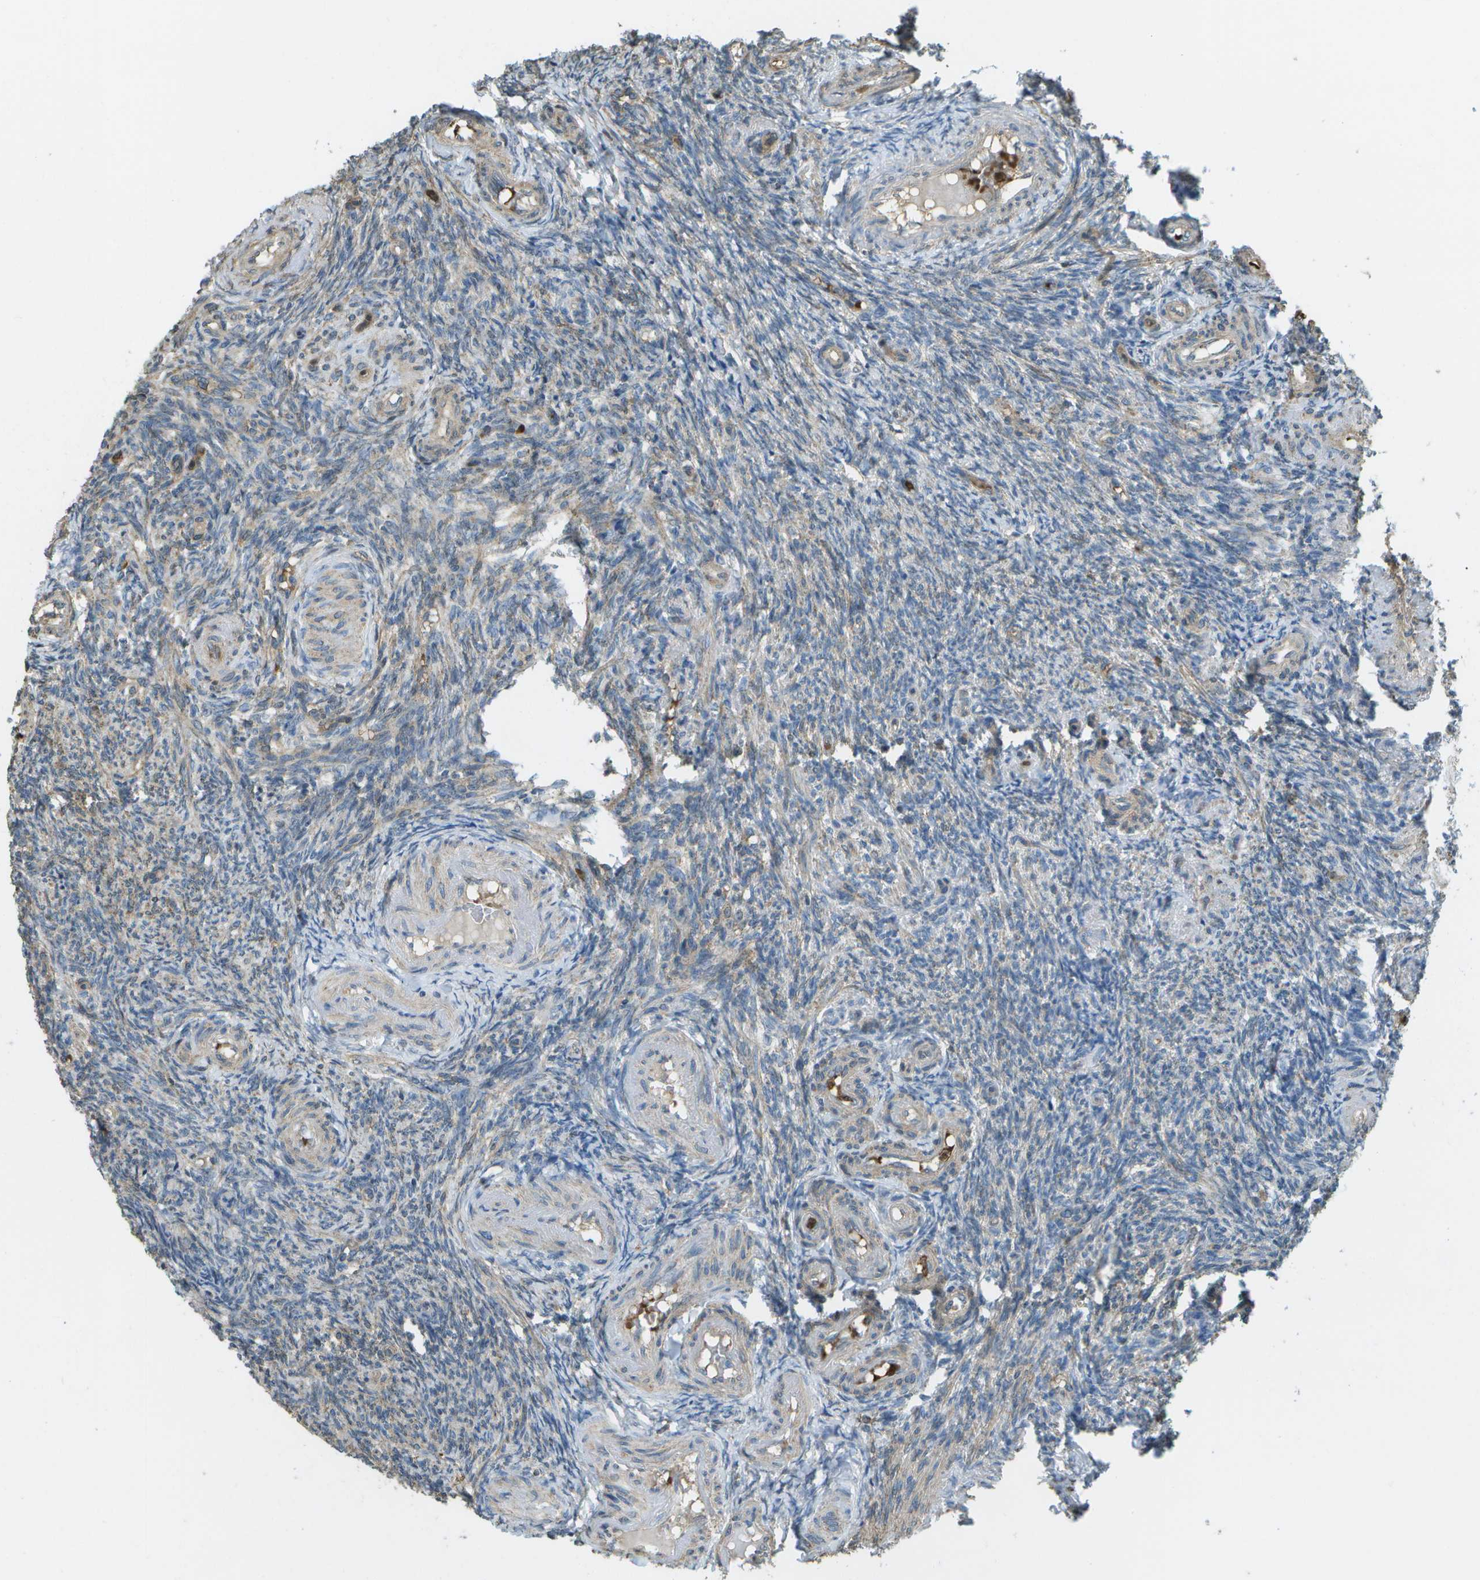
{"staining": {"intensity": "negative", "quantity": "none", "location": "none"}, "tissue": "ovary", "cell_type": "Follicle cells", "image_type": "normal", "snomed": [{"axis": "morphology", "description": "Normal tissue, NOS"}, {"axis": "topography", "description": "Ovary"}], "caption": "The histopathology image demonstrates no staining of follicle cells in unremarkable ovary.", "gene": "CACHD1", "patient": {"sex": "female", "age": 41}}